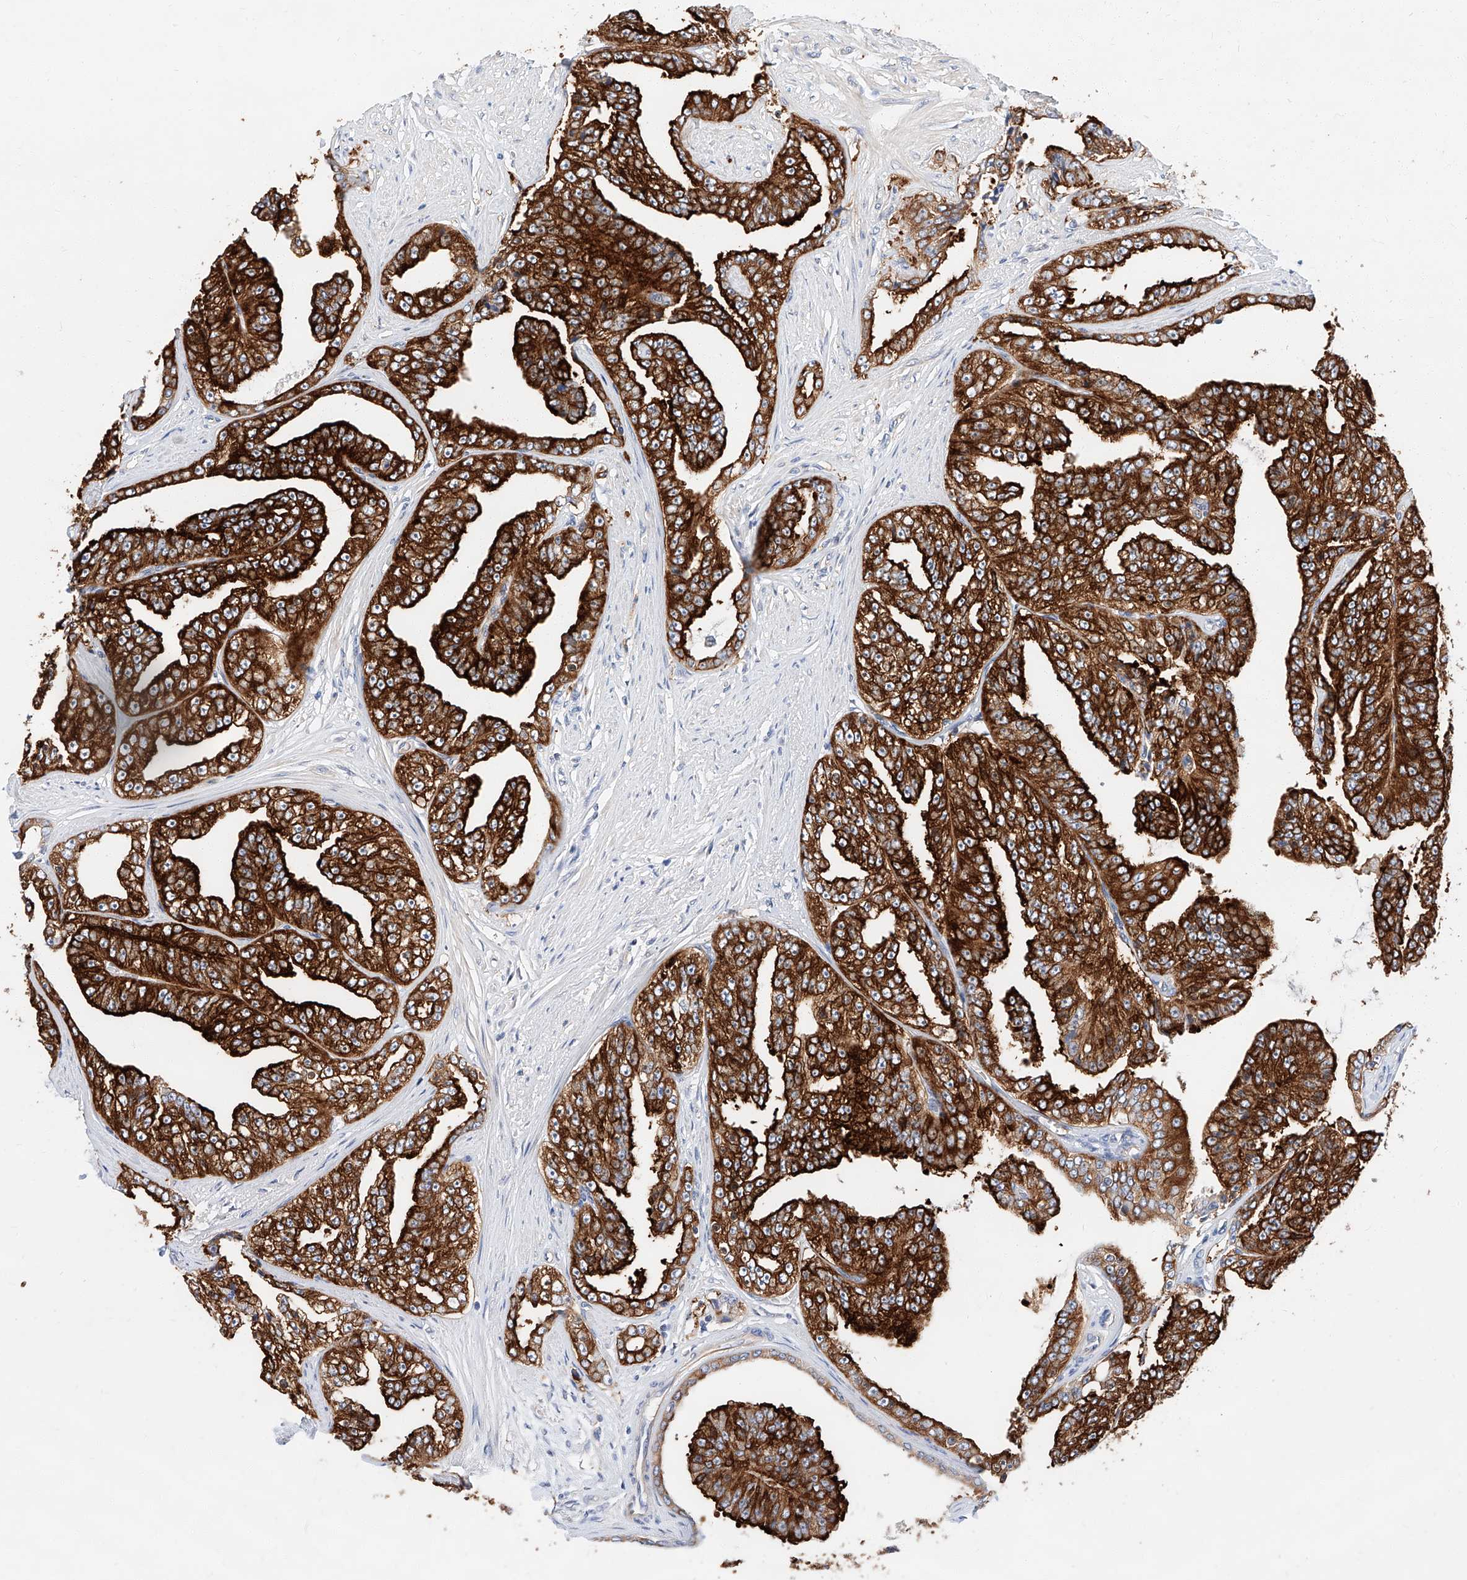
{"staining": {"intensity": "strong", "quantity": ">75%", "location": "cytoplasmic/membranous"}, "tissue": "prostate cancer", "cell_type": "Tumor cells", "image_type": "cancer", "snomed": [{"axis": "morphology", "description": "Adenocarcinoma, High grade"}, {"axis": "topography", "description": "Prostate"}], "caption": "DAB immunohistochemical staining of adenocarcinoma (high-grade) (prostate) reveals strong cytoplasmic/membranous protein expression in about >75% of tumor cells.", "gene": "GLMN", "patient": {"sex": "male", "age": 71}}